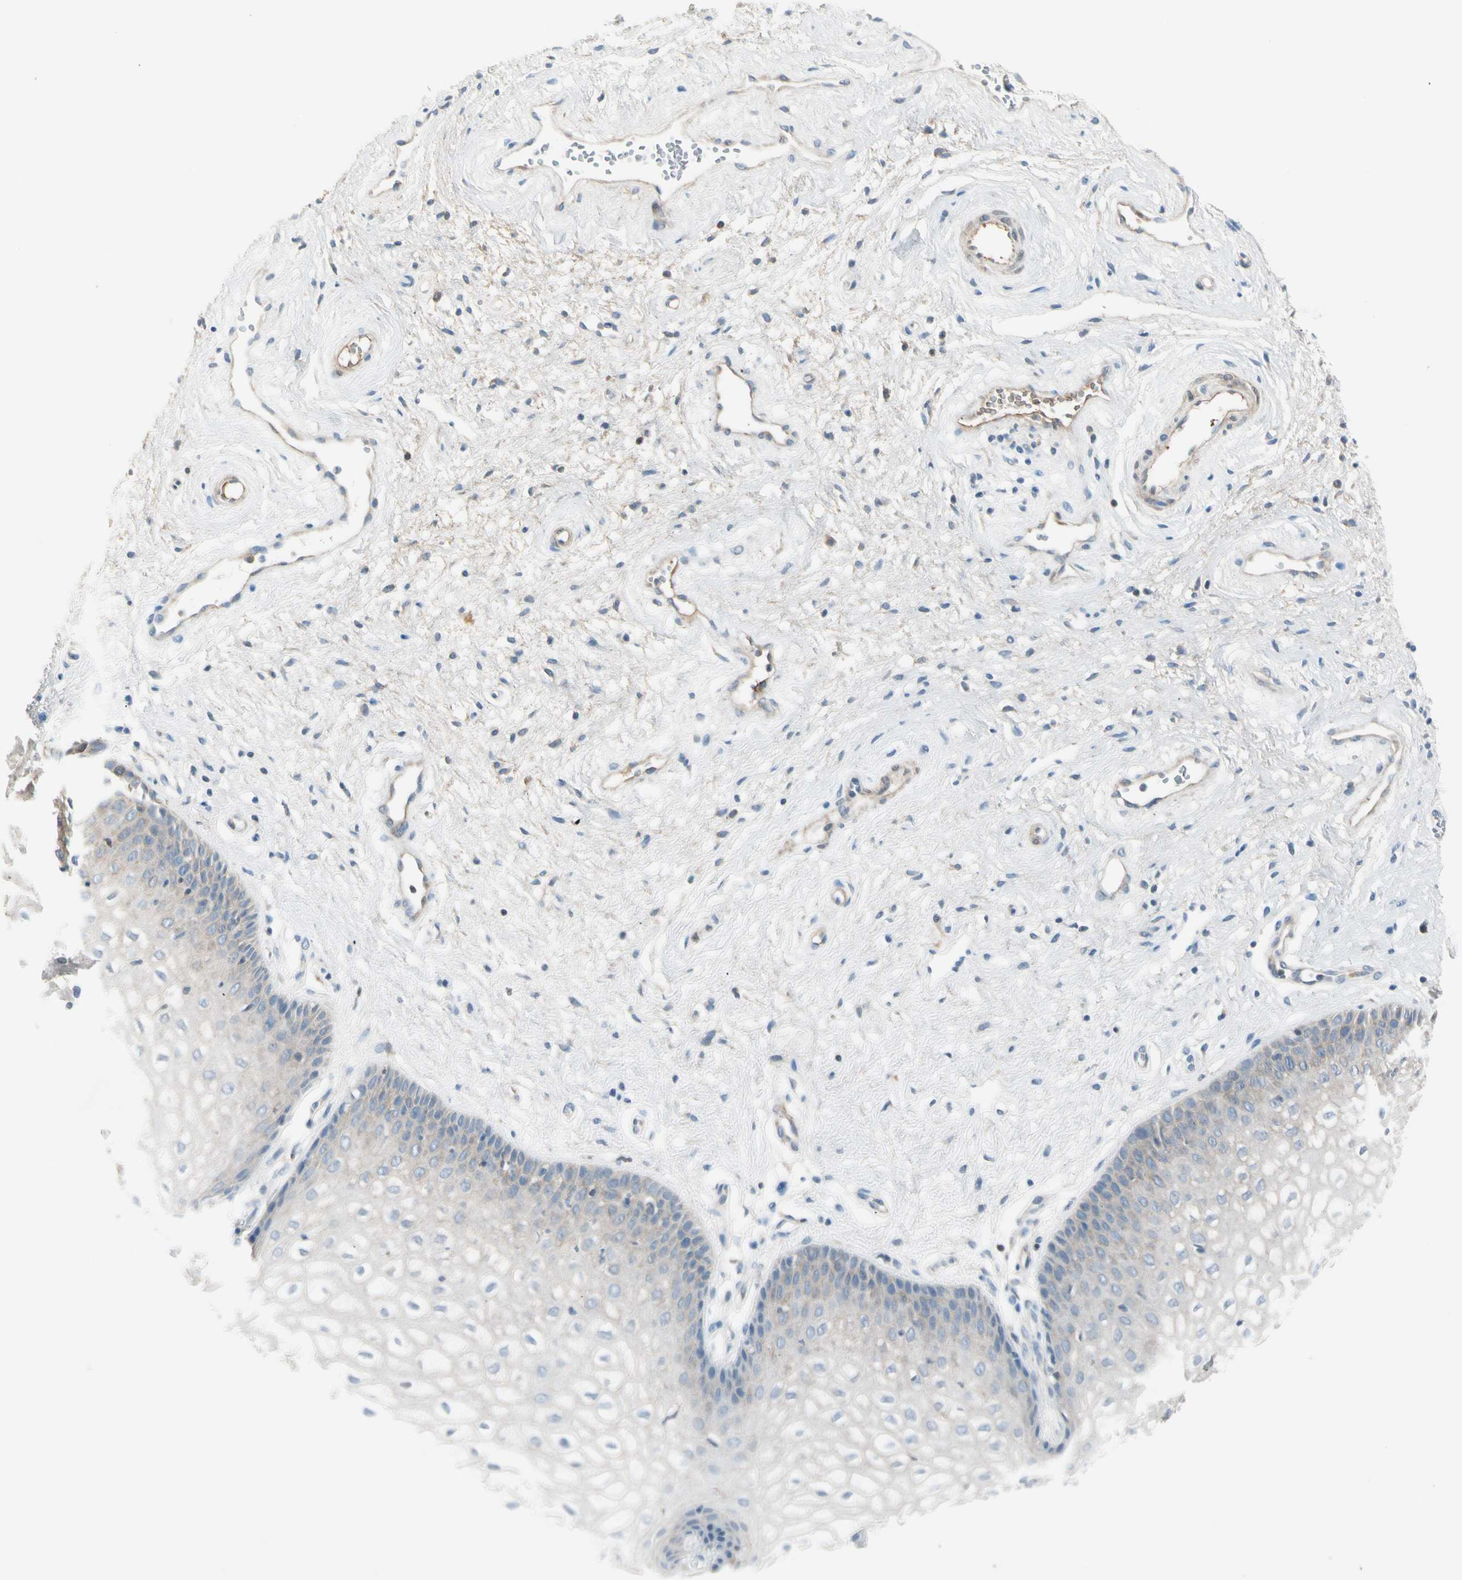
{"staining": {"intensity": "negative", "quantity": "none", "location": "none"}, "tissue": "vagina", "cell_type": "Squamous epithelial cells", "image_type": "normal", "snomed": [{"axis": "morphology", "description": "Normal tissue, NOS"}, {"axis": "topography", "description": "Vagina"}], "caption": "High power microscopy histopathology image of an immunohistochemistry micrograph of normal vagina, revealing no significant positivity in squamous epithelial cells. The staining is performed using DAB (3,3'-diaminobenzidine) brown chromogen with nuclei counter-stained in using hematoxylin.", "gene": "SERPIND1", "patient": {"sex": "female", "age": 34}}